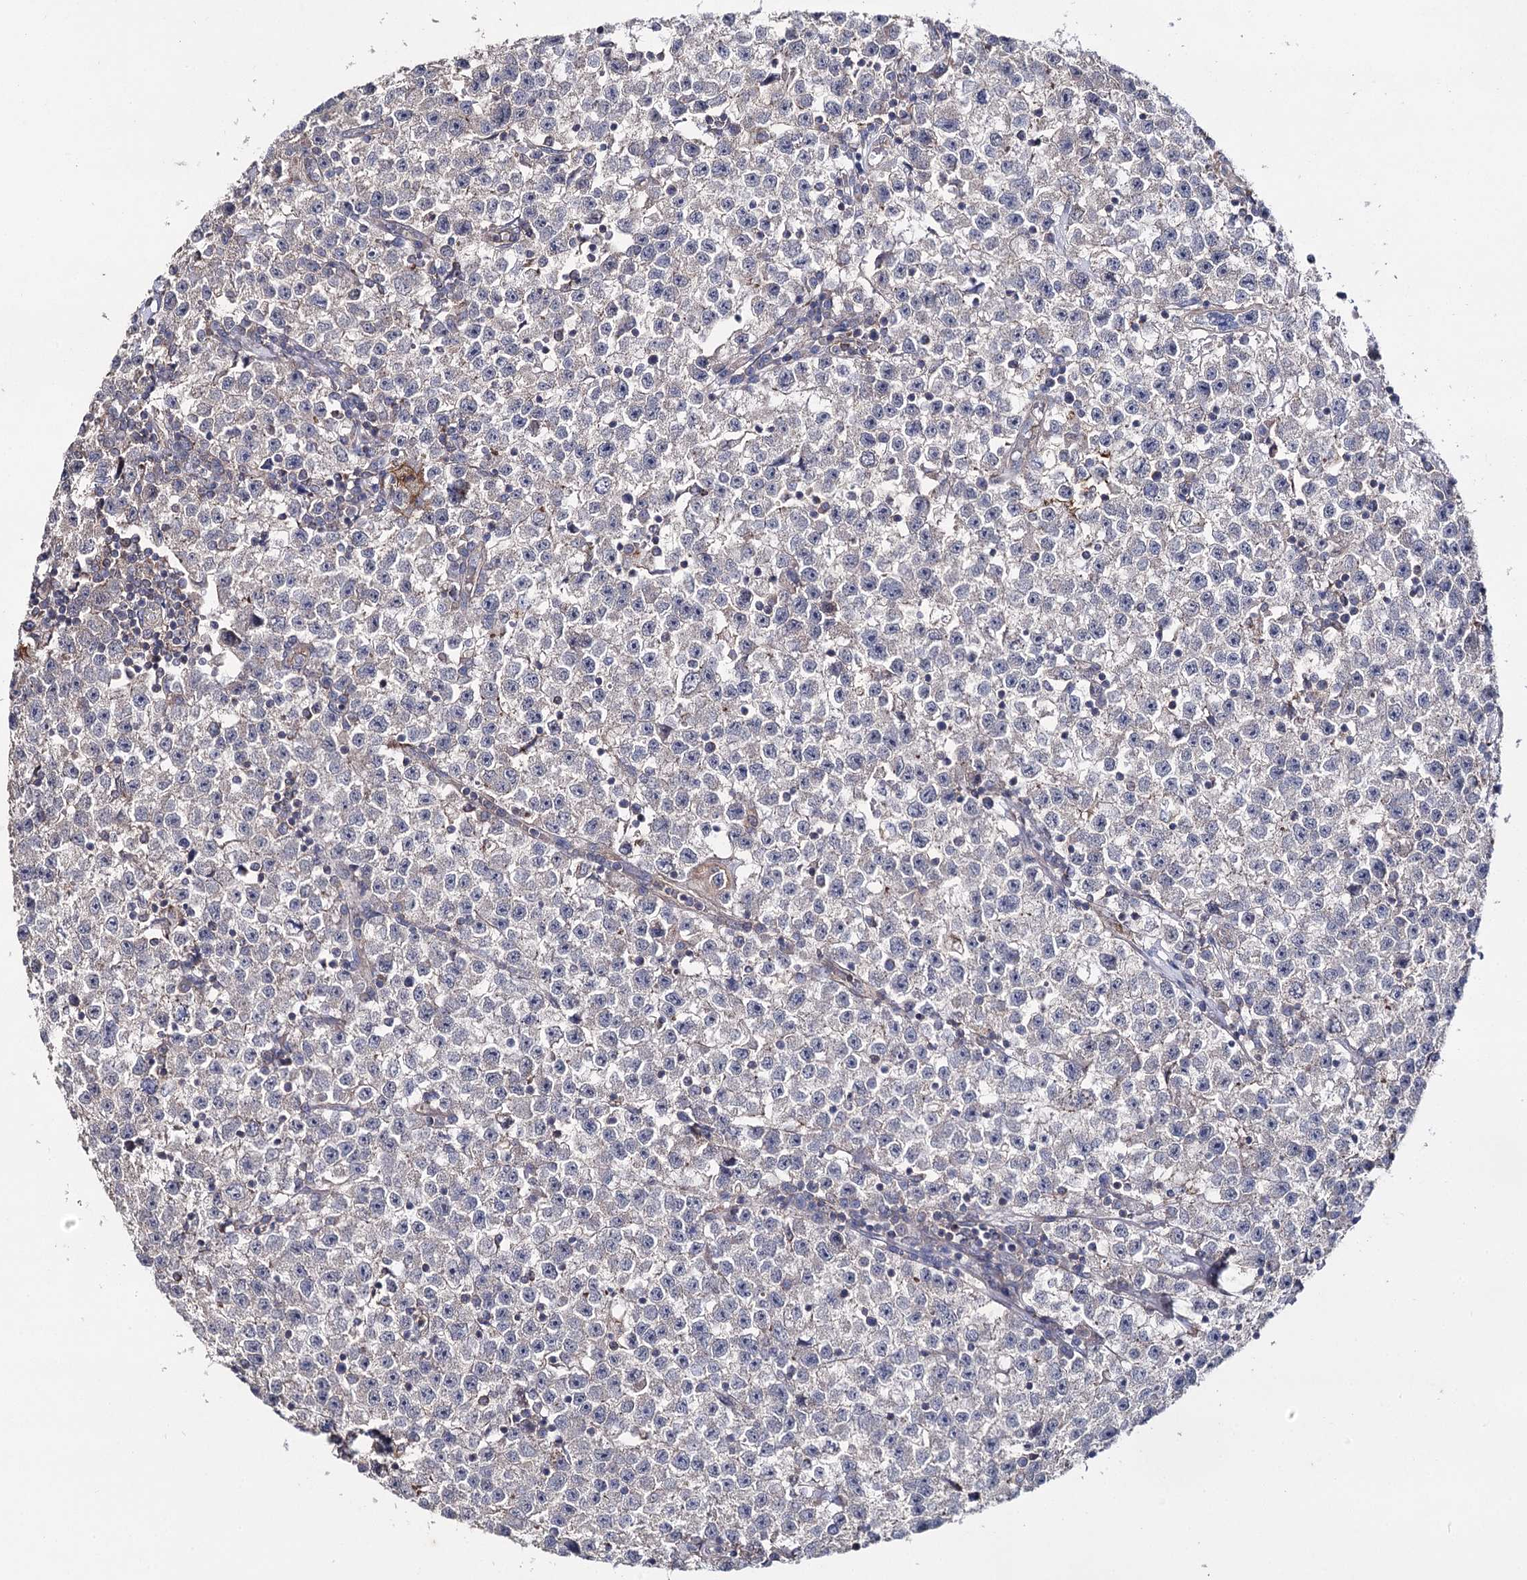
{"staining": {"intensity": "negative", "quantity": "none", "location": "none"}, "tissue": "testis cancer", "cell_type": "Tumor cells", "image_type": "cancer", "snomed": [{"axis": "morphology", "description": "Seminoma, NOS"}, {"axis": "topography", "description": "Testis"}], "caption": "Immunohistochemistry (IHC) photomicrograph of testis cancer (seminoma) stained for a protein (brown), which exhibits no expression in tumor cells.", "gene": "AURKC", "patient": {"sex": "male", "age": 22}}